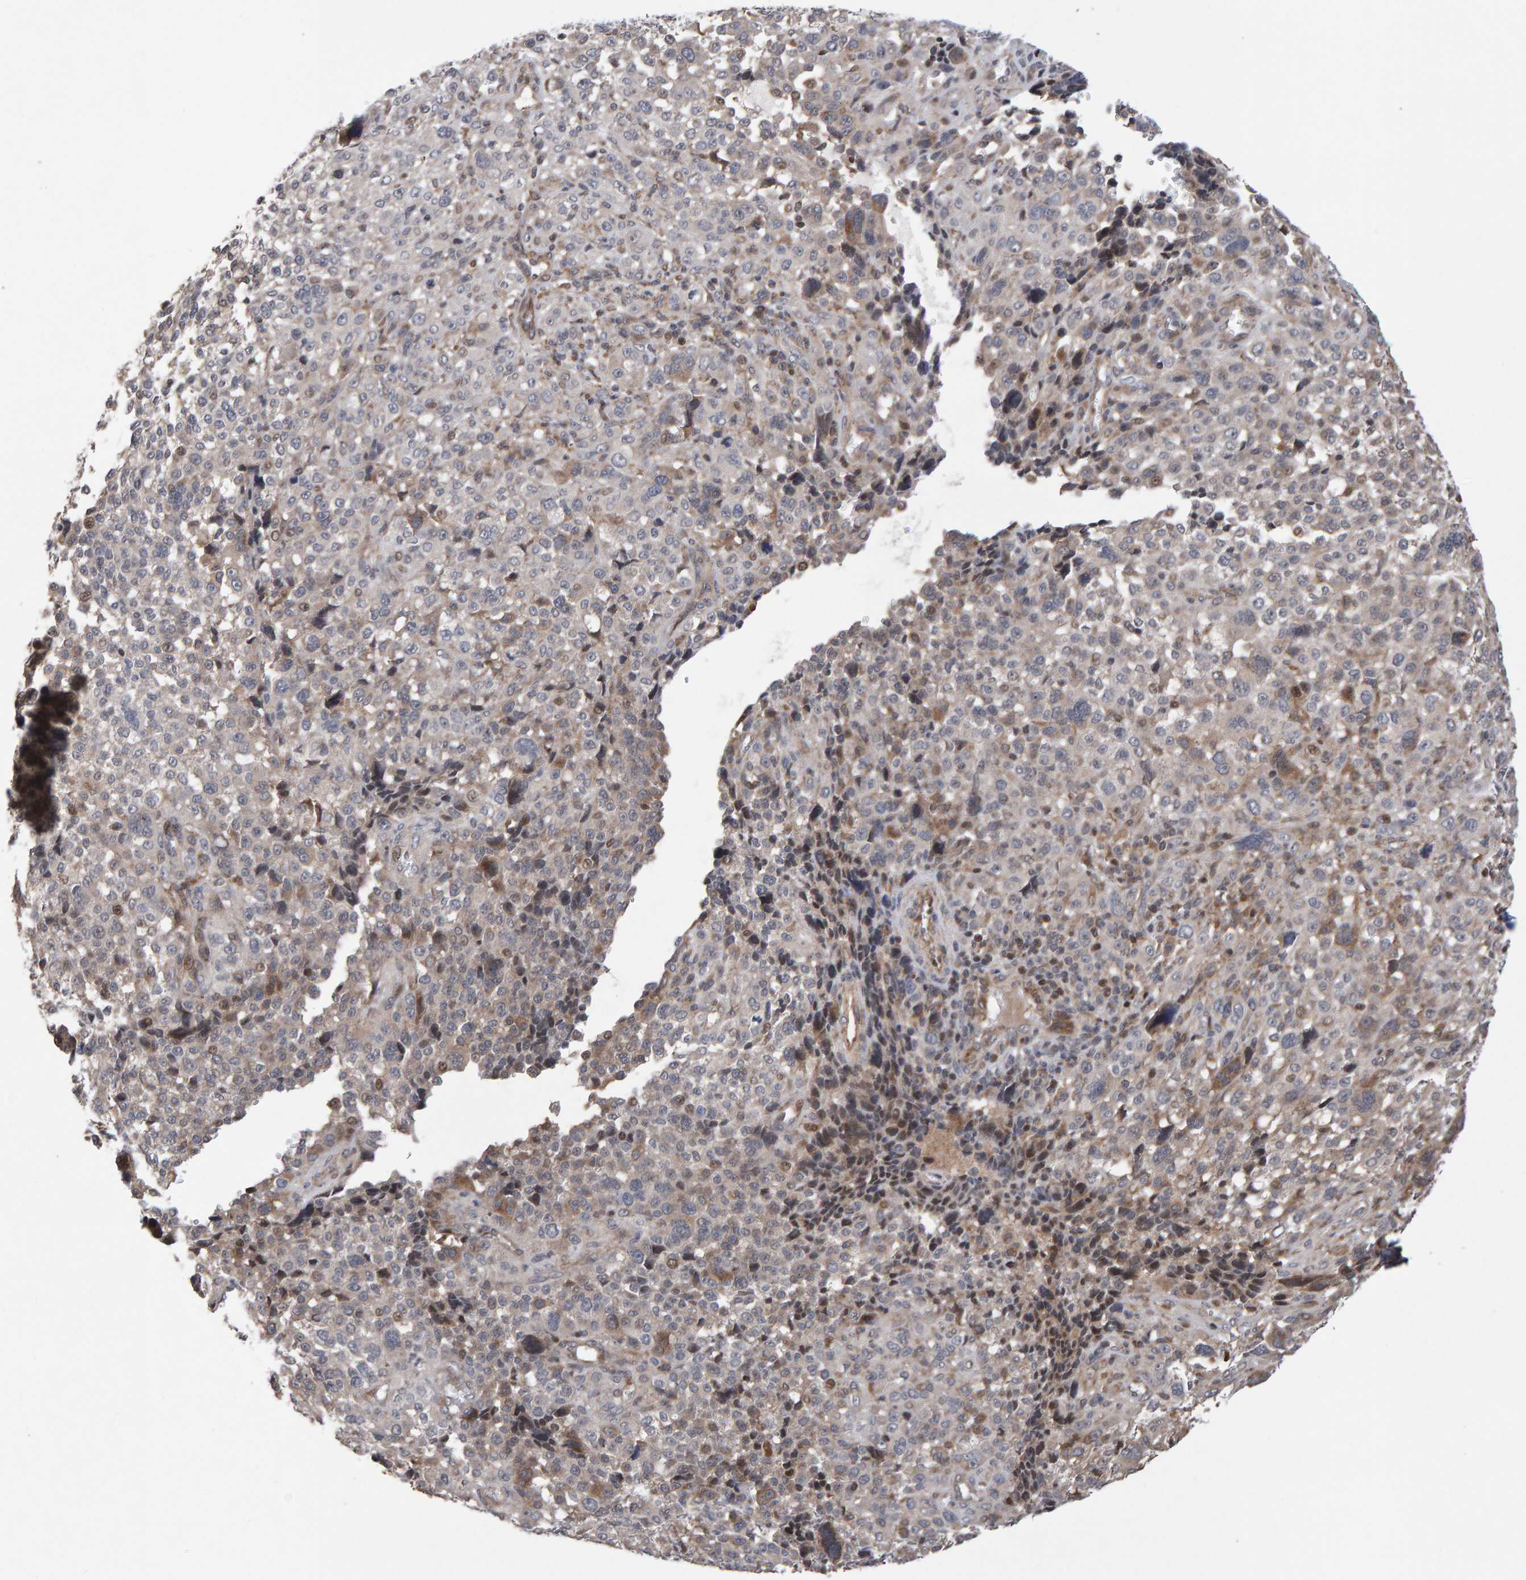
{"staining": {"intensity": "moderate", "quantity": "<25%", "location": "cytoplasmic/membranous"}, "tissue": "melanoma", "cell_type": "Tumor cells", "image_type": "cancer", "snomed": [{"axis": "morphology", "description": "Malignant melanoma, NOS"}, {"axis": "topography", "description": "Skin"}], "caption": "Immunohistochemistry (DAB (3,3'-diaminobenzidine)) staining of melanoma shows moderate cytoplasmic/membranous protein expression in about <25% of tumor cells.", "gene": "PECR", "patient": {"sex": "female", "age": 55}}